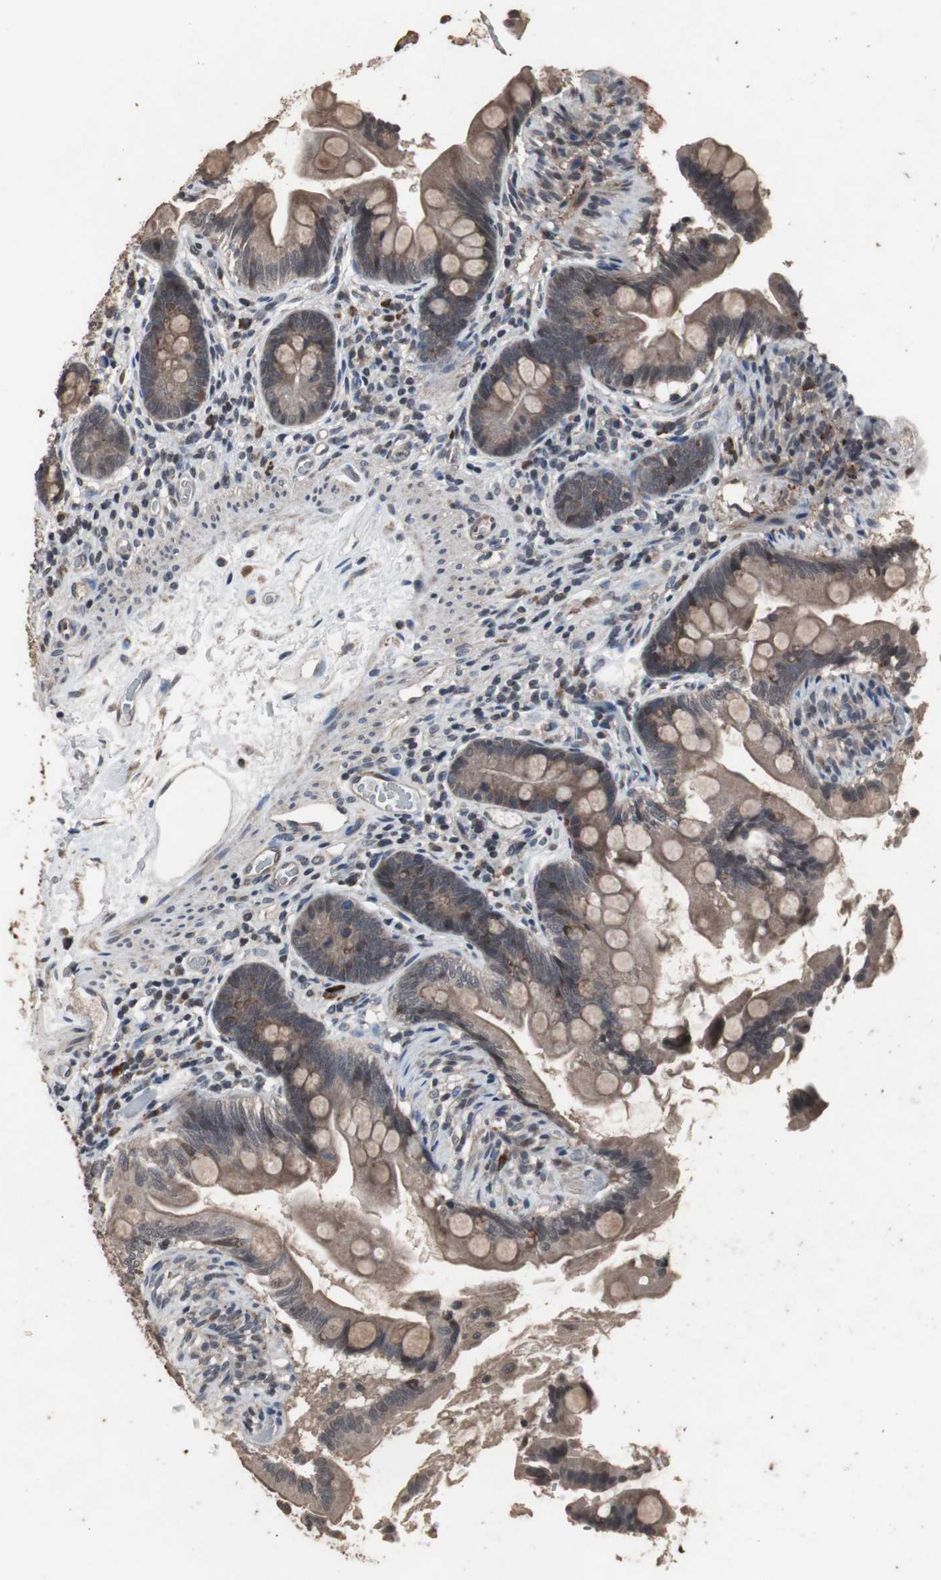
{"staining": {"intensity": "weak", "quantity": ">75%", "location": "cytoplasmic/membranous"}, "tissue": "small intestine", "cell_type": "Glandular cells", "image_type": "normal", "snomed": [{"axis": "morphology", "description": "Normal tissue, NOS"}, {"axis": "topography", "description": "Small intestine"}], "caption": "Brown immunohistochemical staining in unremarkable human small intestine demonstrates weak cytoplasmic/membranous positivity in about >75% of glandular cells.", "gene": "CRADD", "patient": {"sex": "female", "age": 56}}